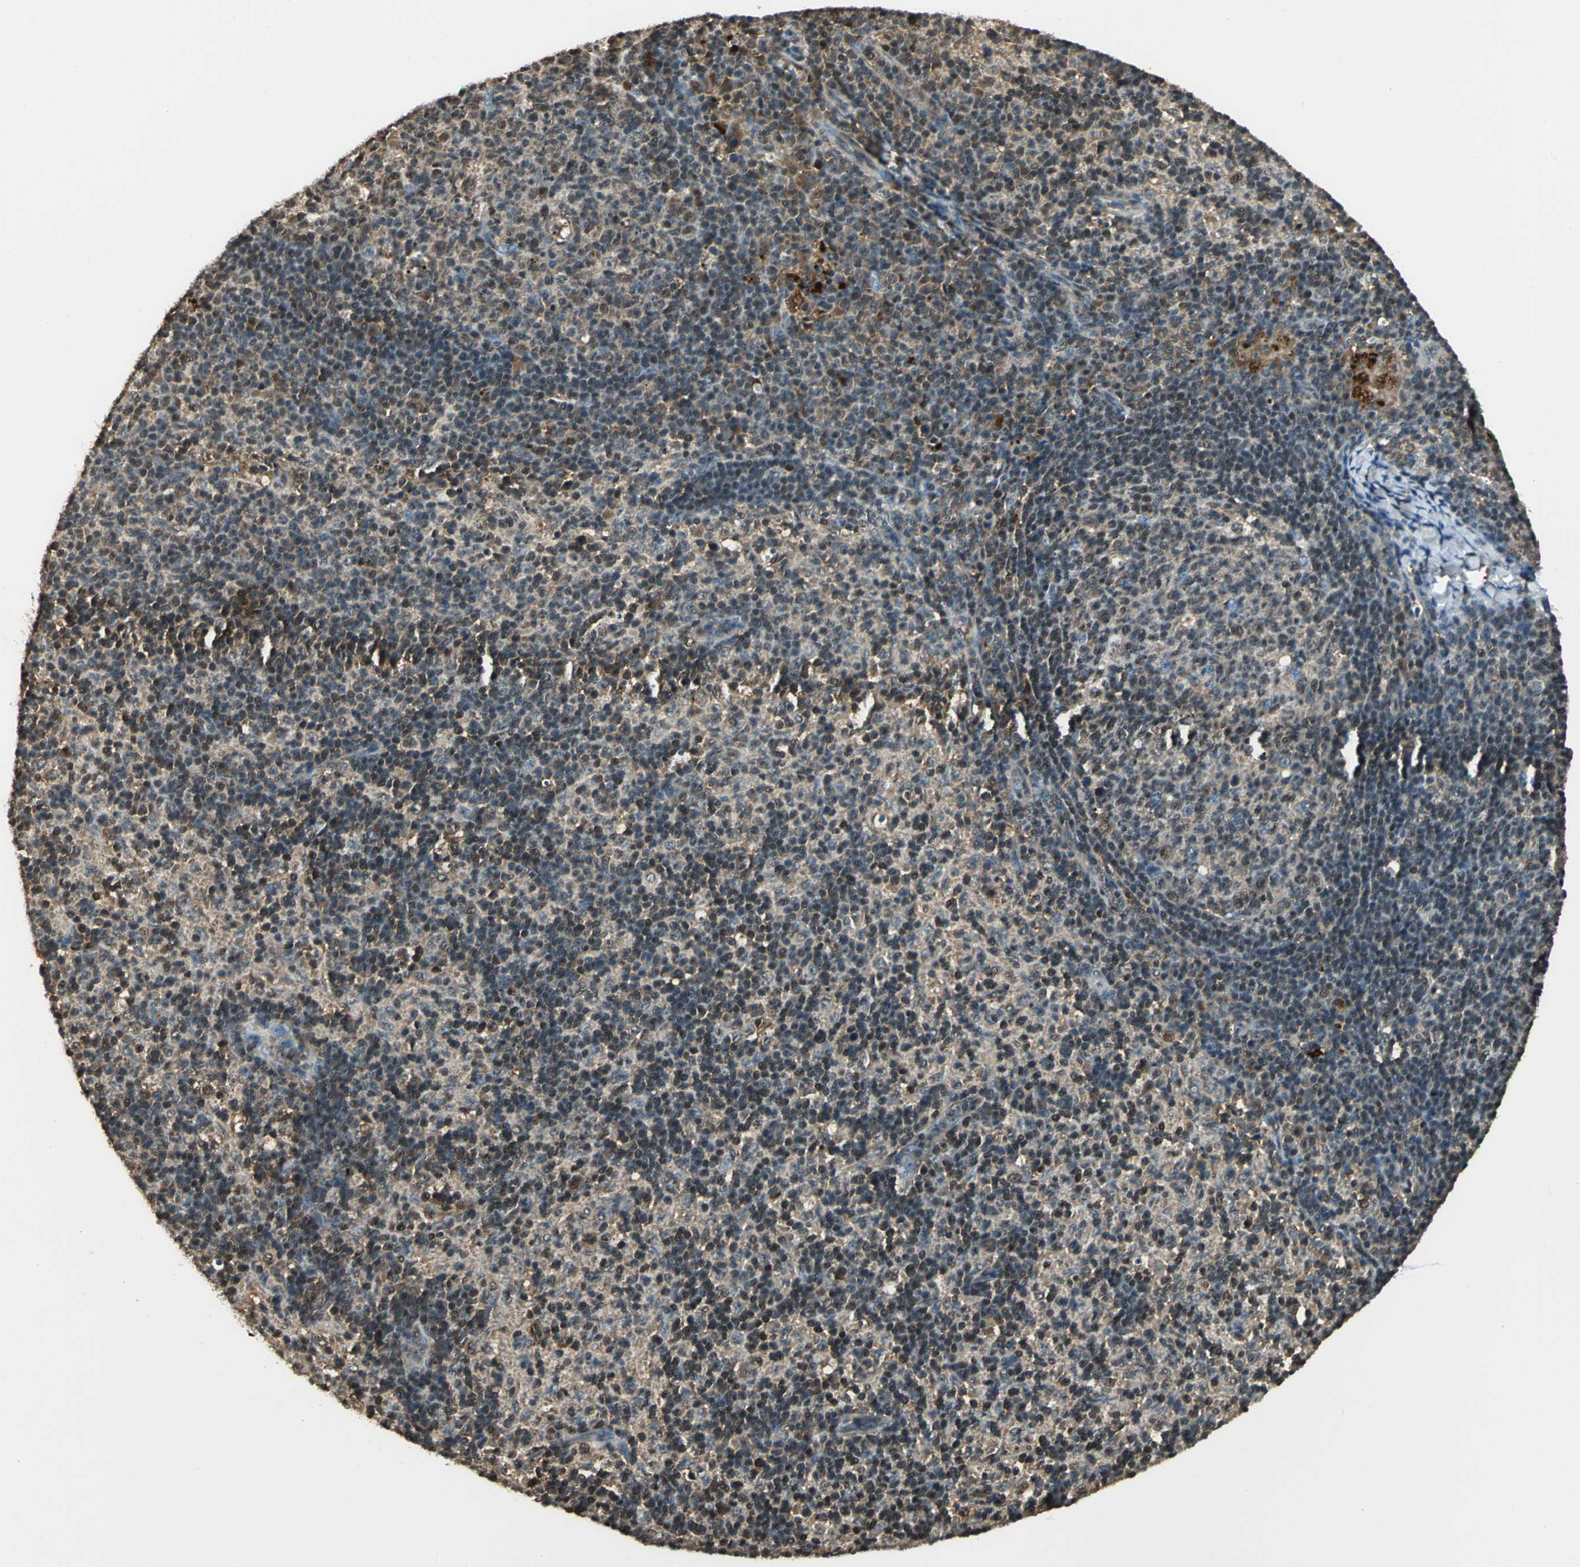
{"staining": {"intensity": "weak", "quantity": ">75%", "location": "cytoplasmic/membranous,nuclear"}, "tissue": "lymph node", "cell_type": "Germinal center cells", "image_type": "normal", "snomed": [{"axis": "morphology", "description": "Normal tissue, NOS"}, {"axis": "morphology", "description": "Inflammation, NOS"}, {"axis": "topography", "description": "Lymph node"}], "caption": "An immunohistochemistry (IHC) histopathology image of normal tissue is shown. Protein staining in brown shows weak cytoplasmic/membranous,nuclear positivity in lymph node within germinal center cells.", "gene": "PPP1R13L", "patient": {"sex": "male", "age": 55}}